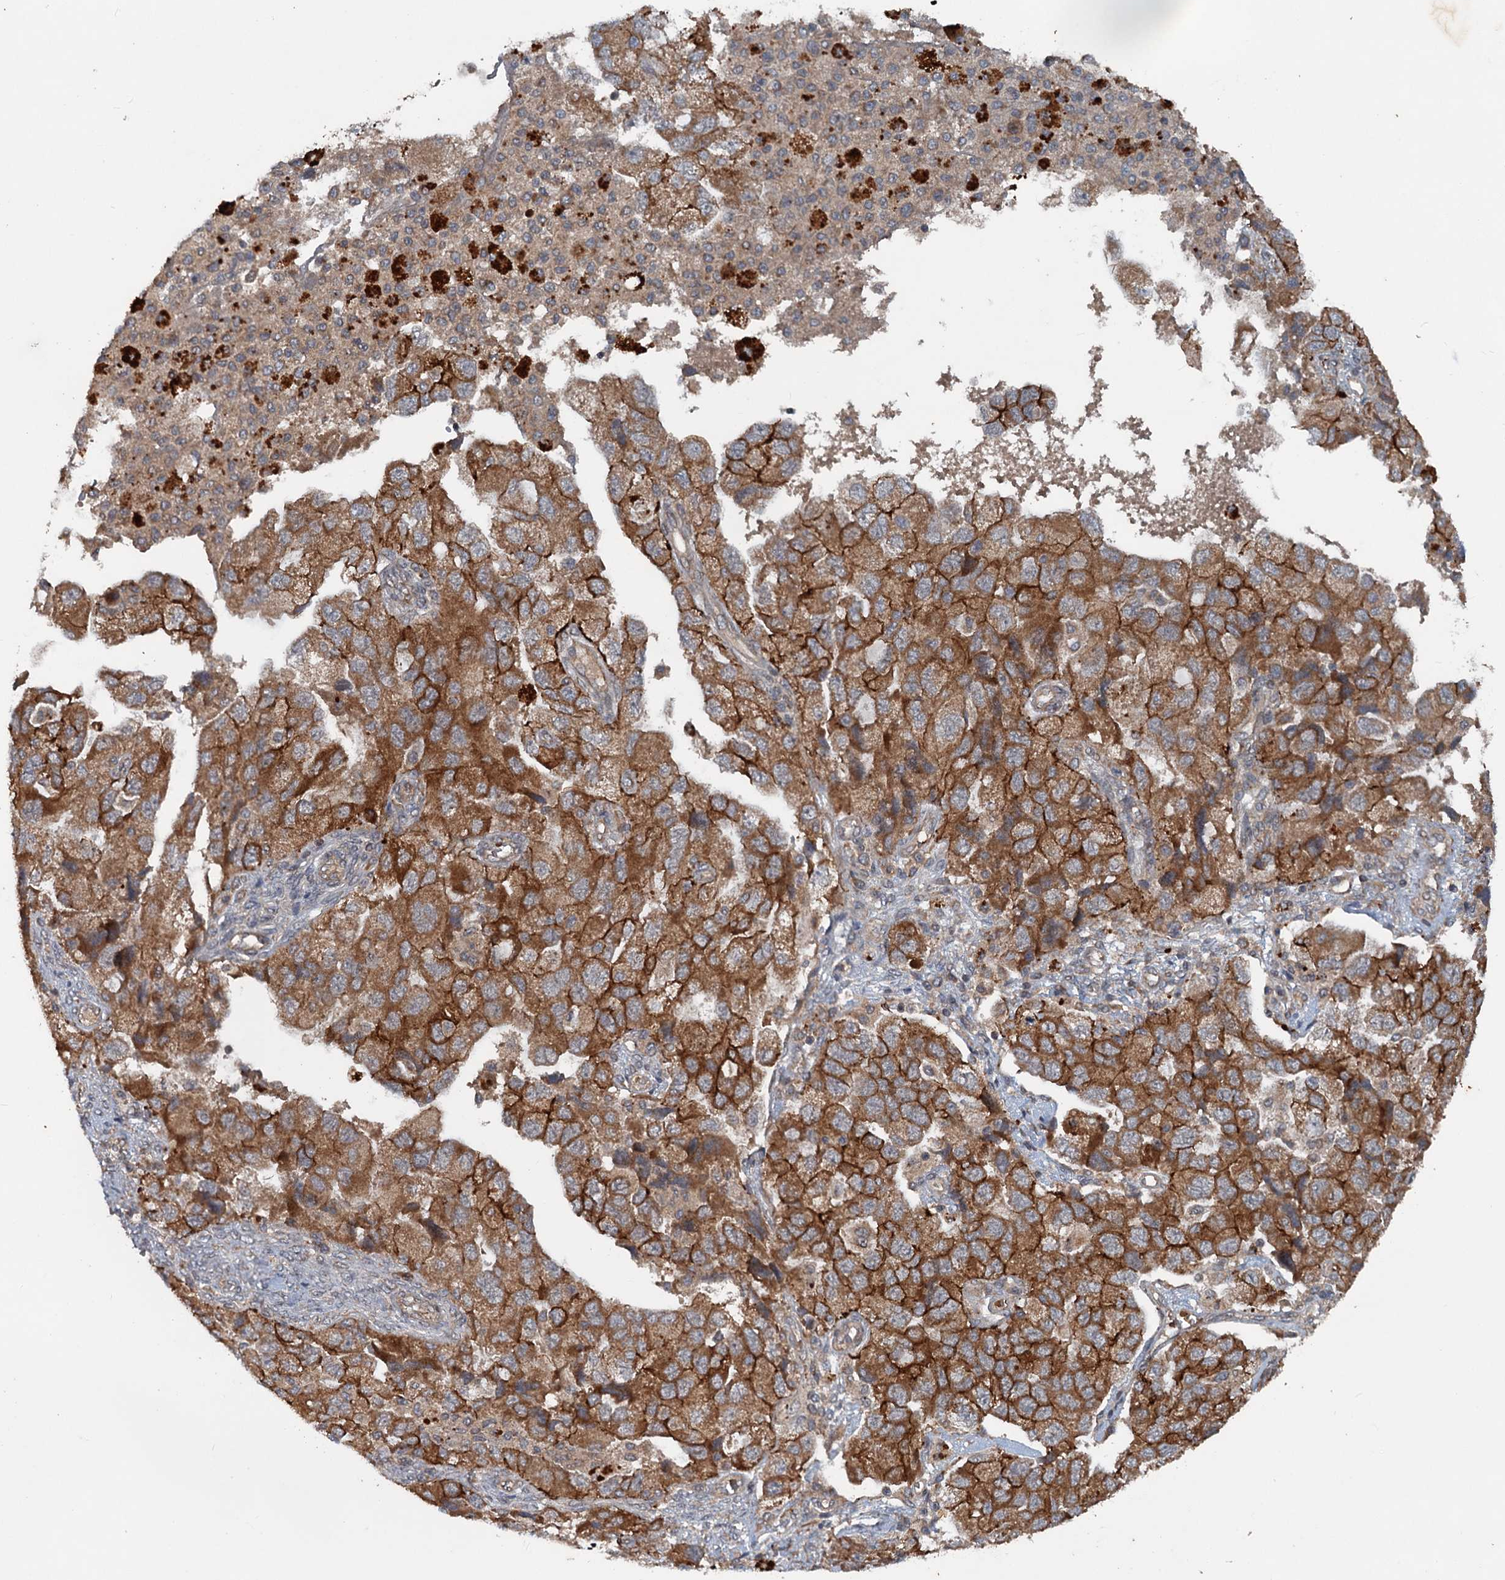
{"staining": {"intensity": "strong", "quantity": ">75%", "location": "cytoplasmic/membranous"}, "tissue": "ovarian cancer", "cell_type": "Tumor cells", "image_type": "cancer", "snomed": [{"axis": "morphology", "description": "Carcinoma, NOS"}, {"axis": "morphology", "description": "Cystadenocarcinoma, serous, NOS"}, {"axis": "topography", "description": "Ovary"}], "caption": "Ovarian cancer stained for a protein reveals strong cytoplasmic/membranous positivity in tumor cells.", "gene": "N4BP2L2", "patient": {"sex": "female", "age": 69}}